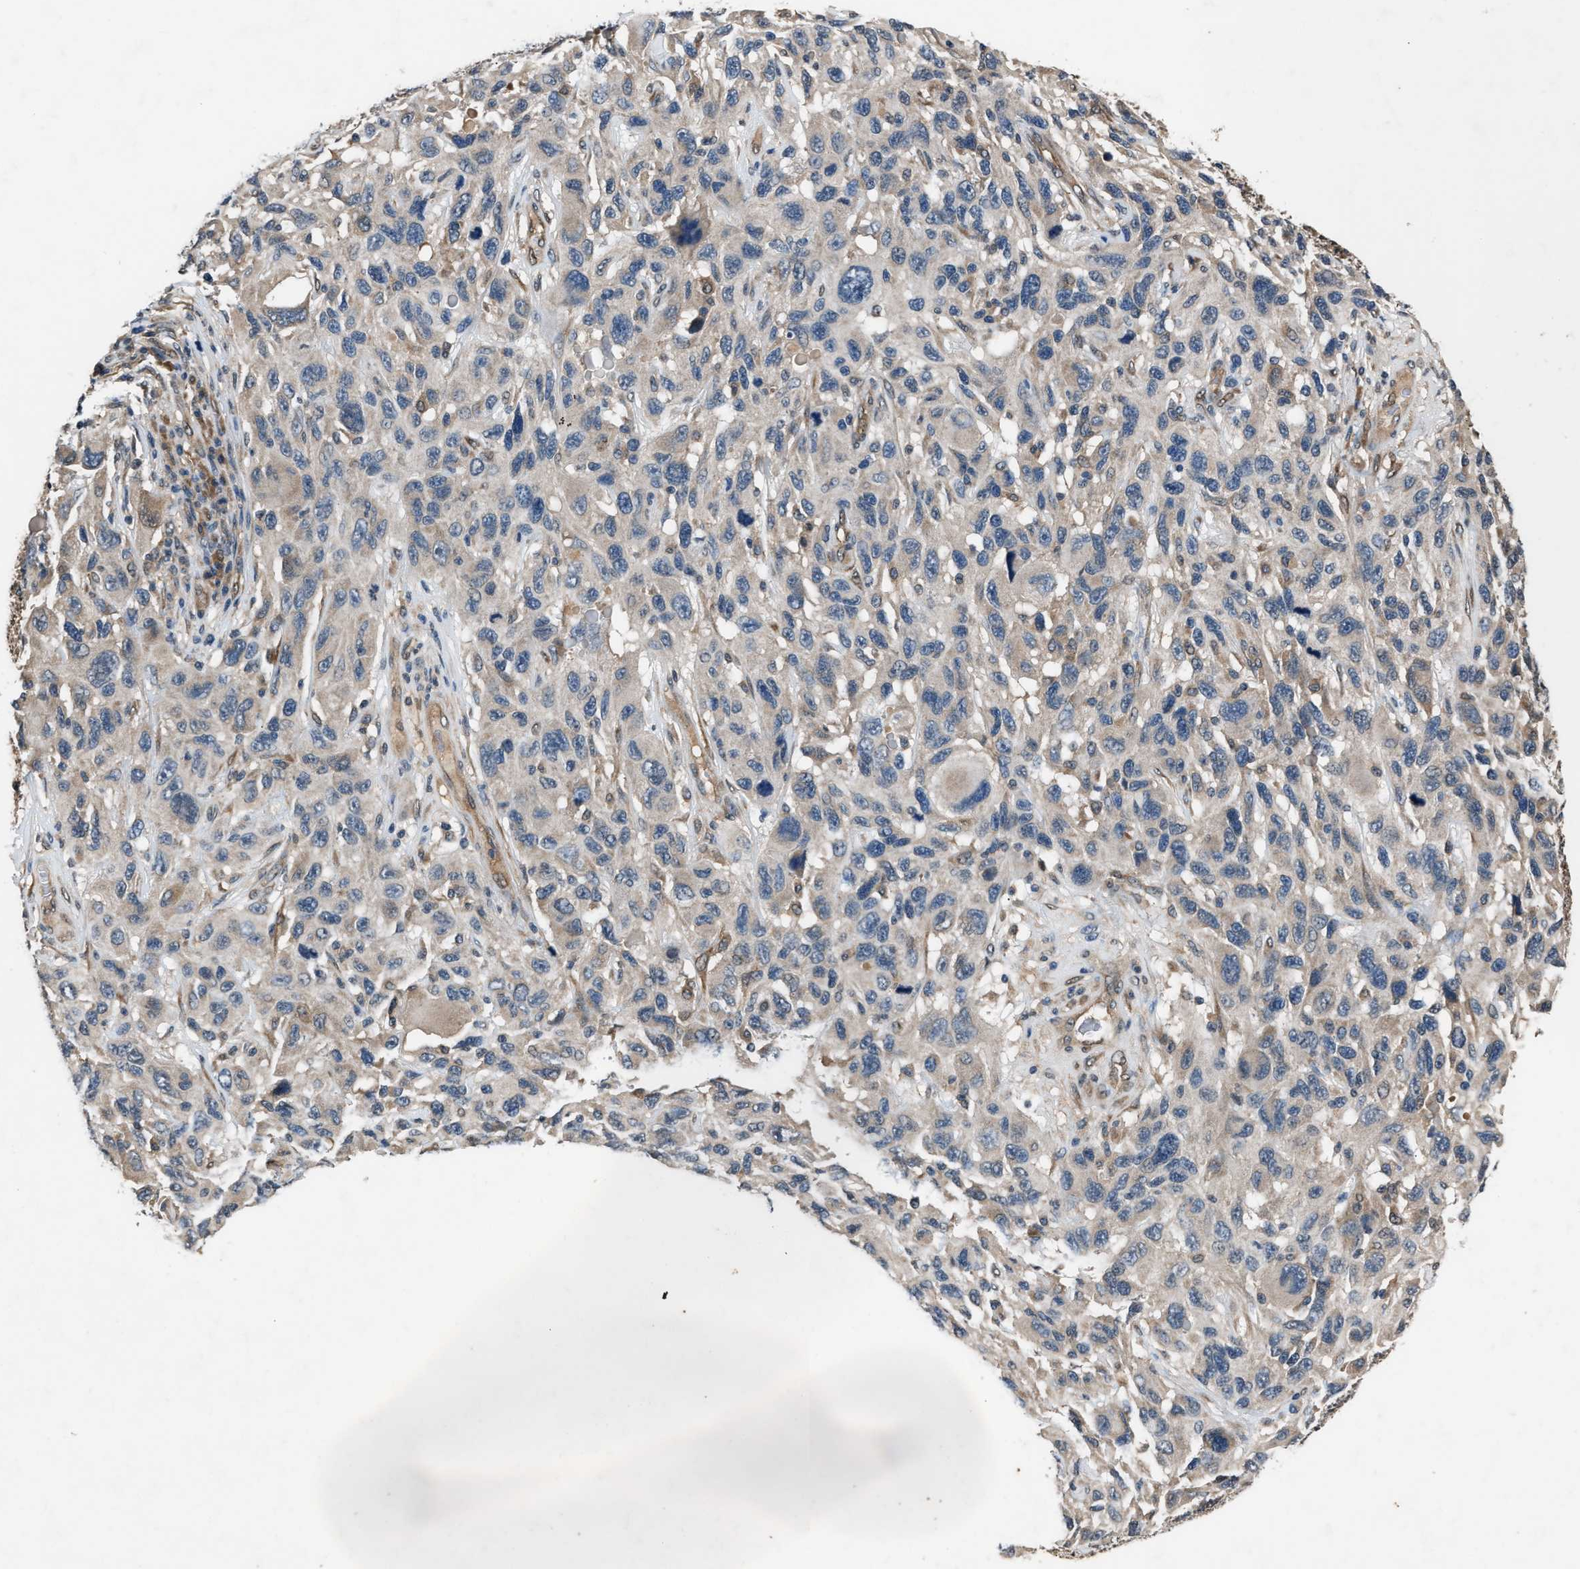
{"staining": {"intensity": "negative", "quantity": "none", "location": "none"}, "tissue": "melanoma", "cell_type": "Tumor cells", "image_type": "cancer", "snomed": [{"axis": "morphology", "description": "Malignant melanoma, NOS"}, {"axis": "topography", "description": "Skin"}], "caption": "Immunohistochemical staining of malignant melanoma demonstrates no significant expression in tumor cells.", "gene": "TP53I3", "patient": {"sex": "male", "age": 53}}